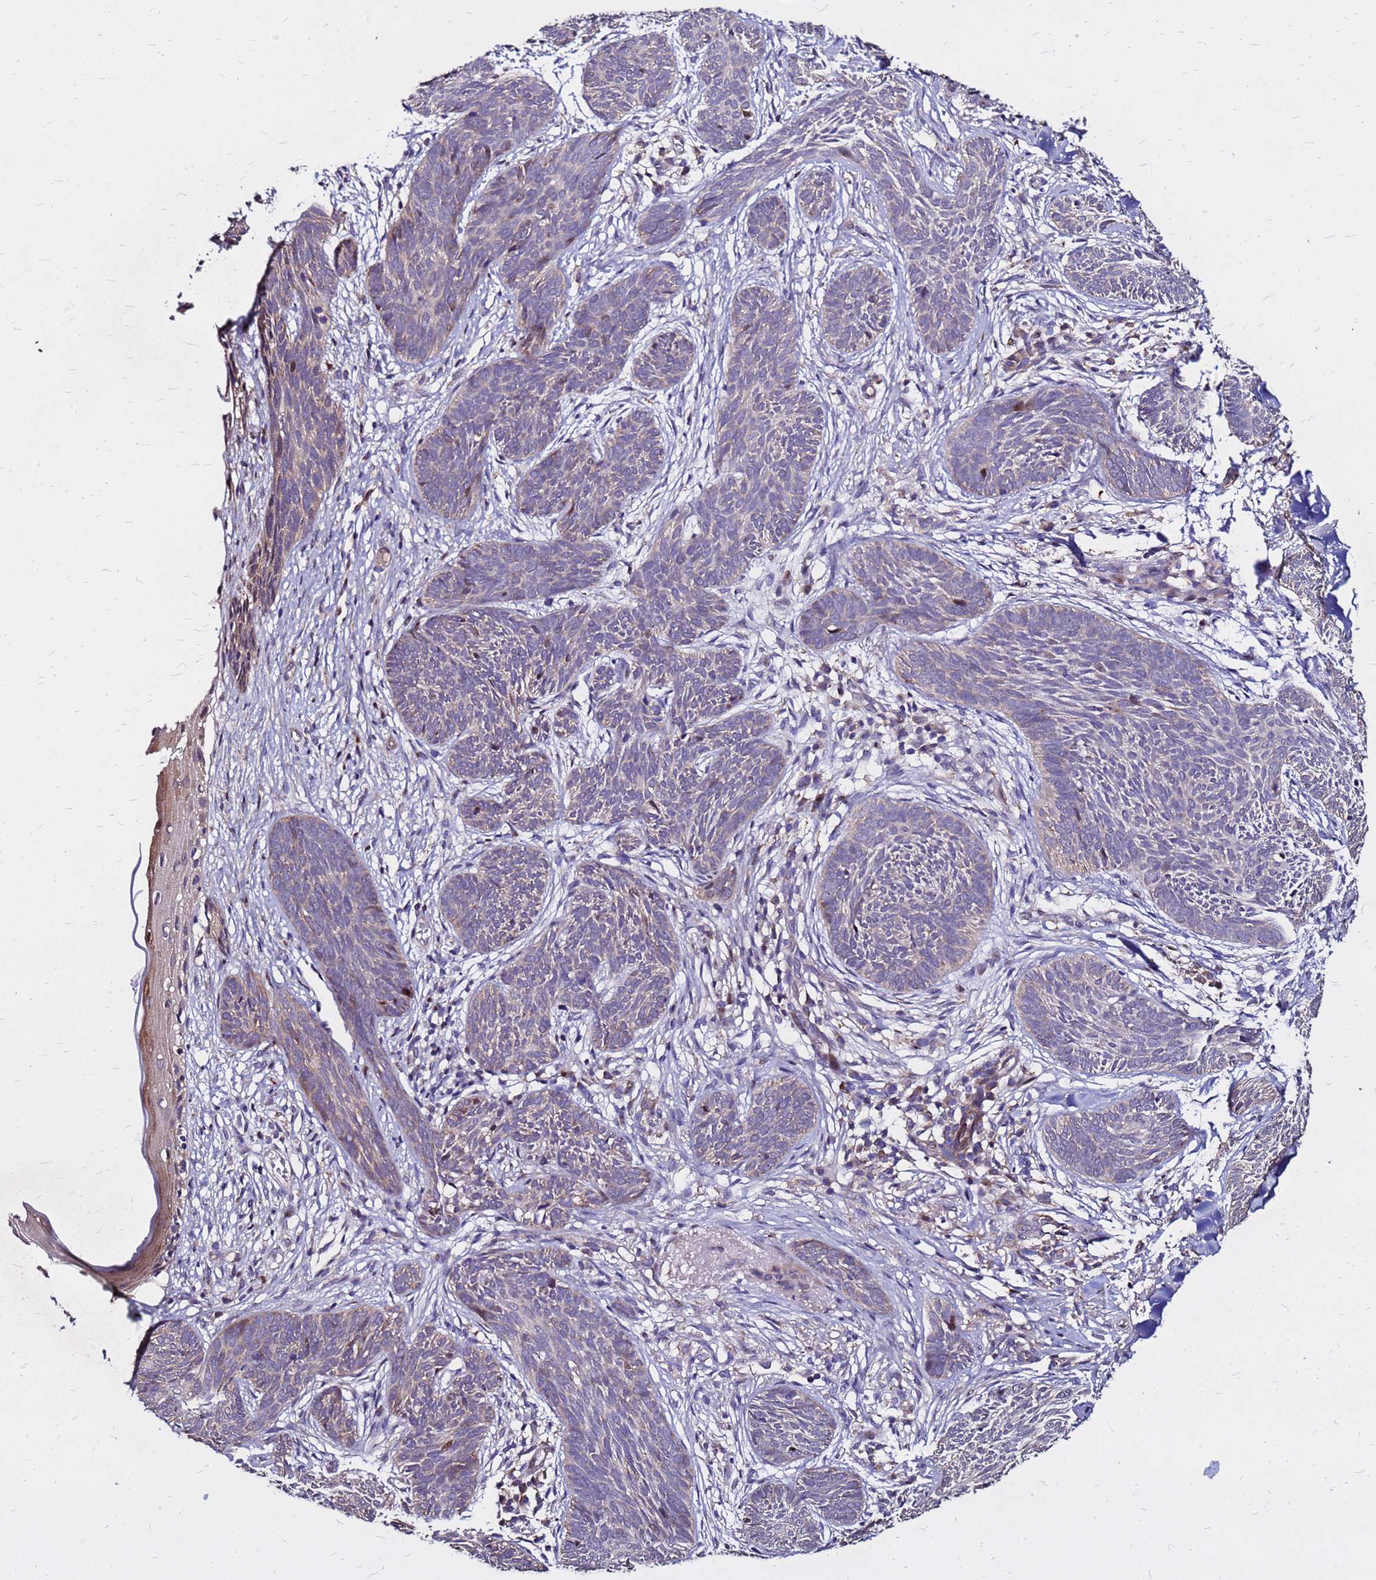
{"staining": {"intensity": "moderate", "quantity": "<25%", "location": "nuclear"}, "tissue": "skin cancer", "cell_type": "Tumor cells", "image_type": "cancer", "snomed": [{"axis": "morphology", "description": "Basal cell carcinoma"}, {"axis": "topography", "description": "Skin"}], "caption": "Skin basal cell carcinoma was stained to show a protein in brown. There is low levels of moderate nuclear expression in about <25% of tumor cells. (DAB (3,3'-diaminobenzidine) = brown stain, brightfield microscopy at high magnification).", "gene": "ARHGEF5", "patient": {"sex": "female", "age": 81}}